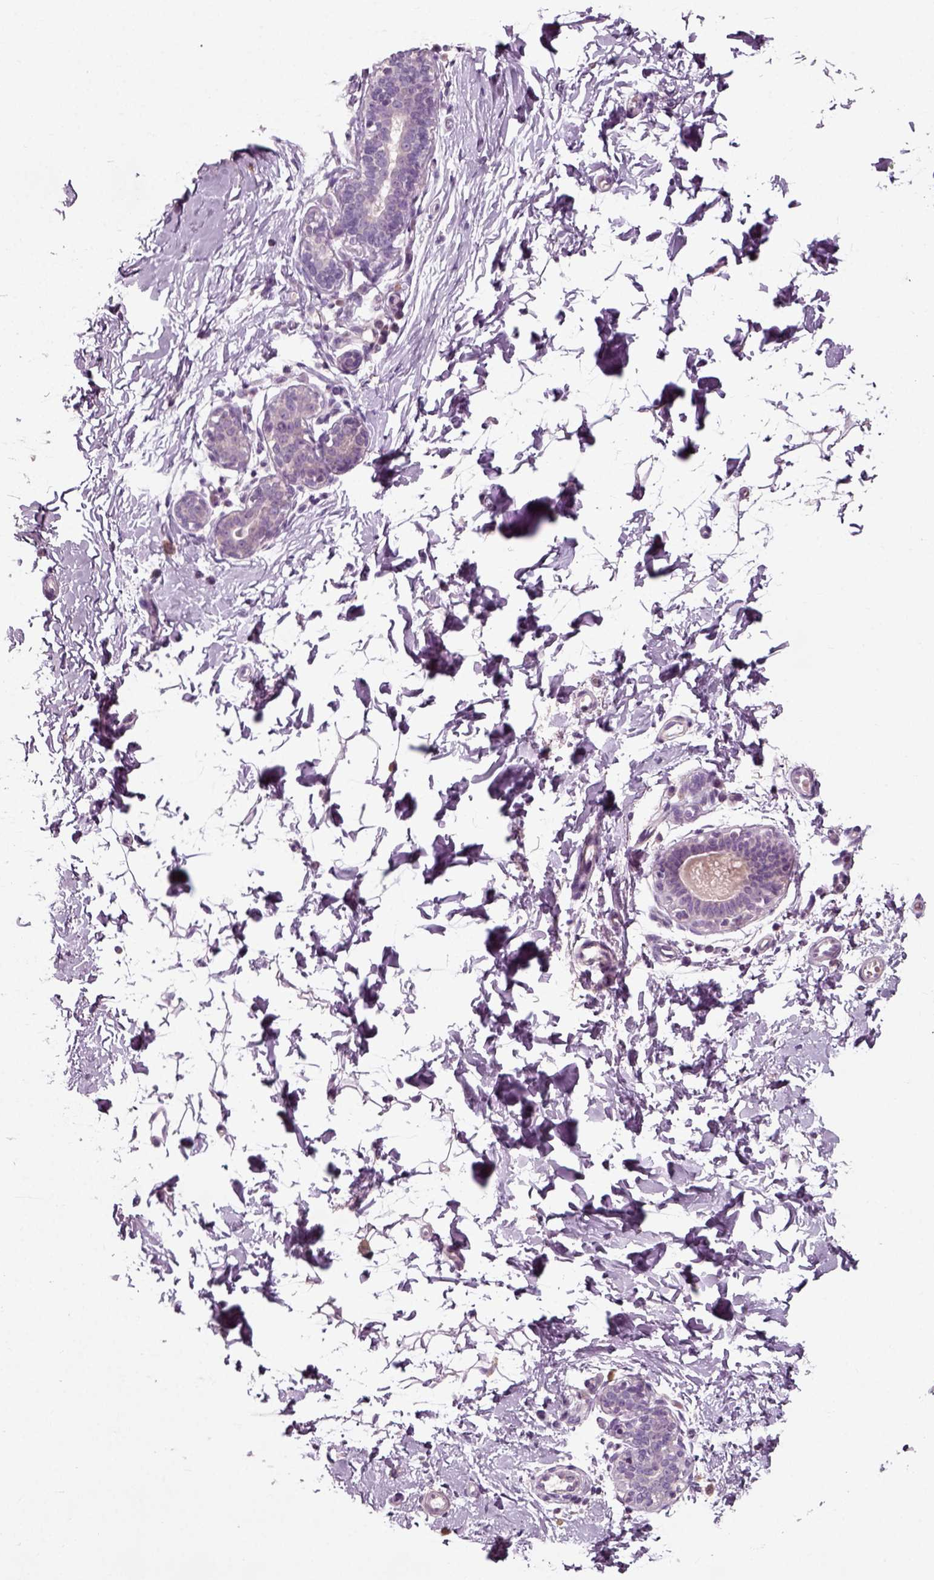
{"staining": {"intensity": "negative", "quantity": "none", "location": "none"}, "tissue": "breast", "cell_type": "Adipocytes", "image_type": "normal", "snomed": [{"axis": "morphology", "description": "Normal tissue, NOS"}, {"axis": "topography", "description": "Breast"}], "caption": "IHC photomicrograph of benign breast: breast stained with DAB demonstrates no significant protein positivity in adipocytes.", "gene": "RND2", "patient": {"sex": "female", "age": 37}}